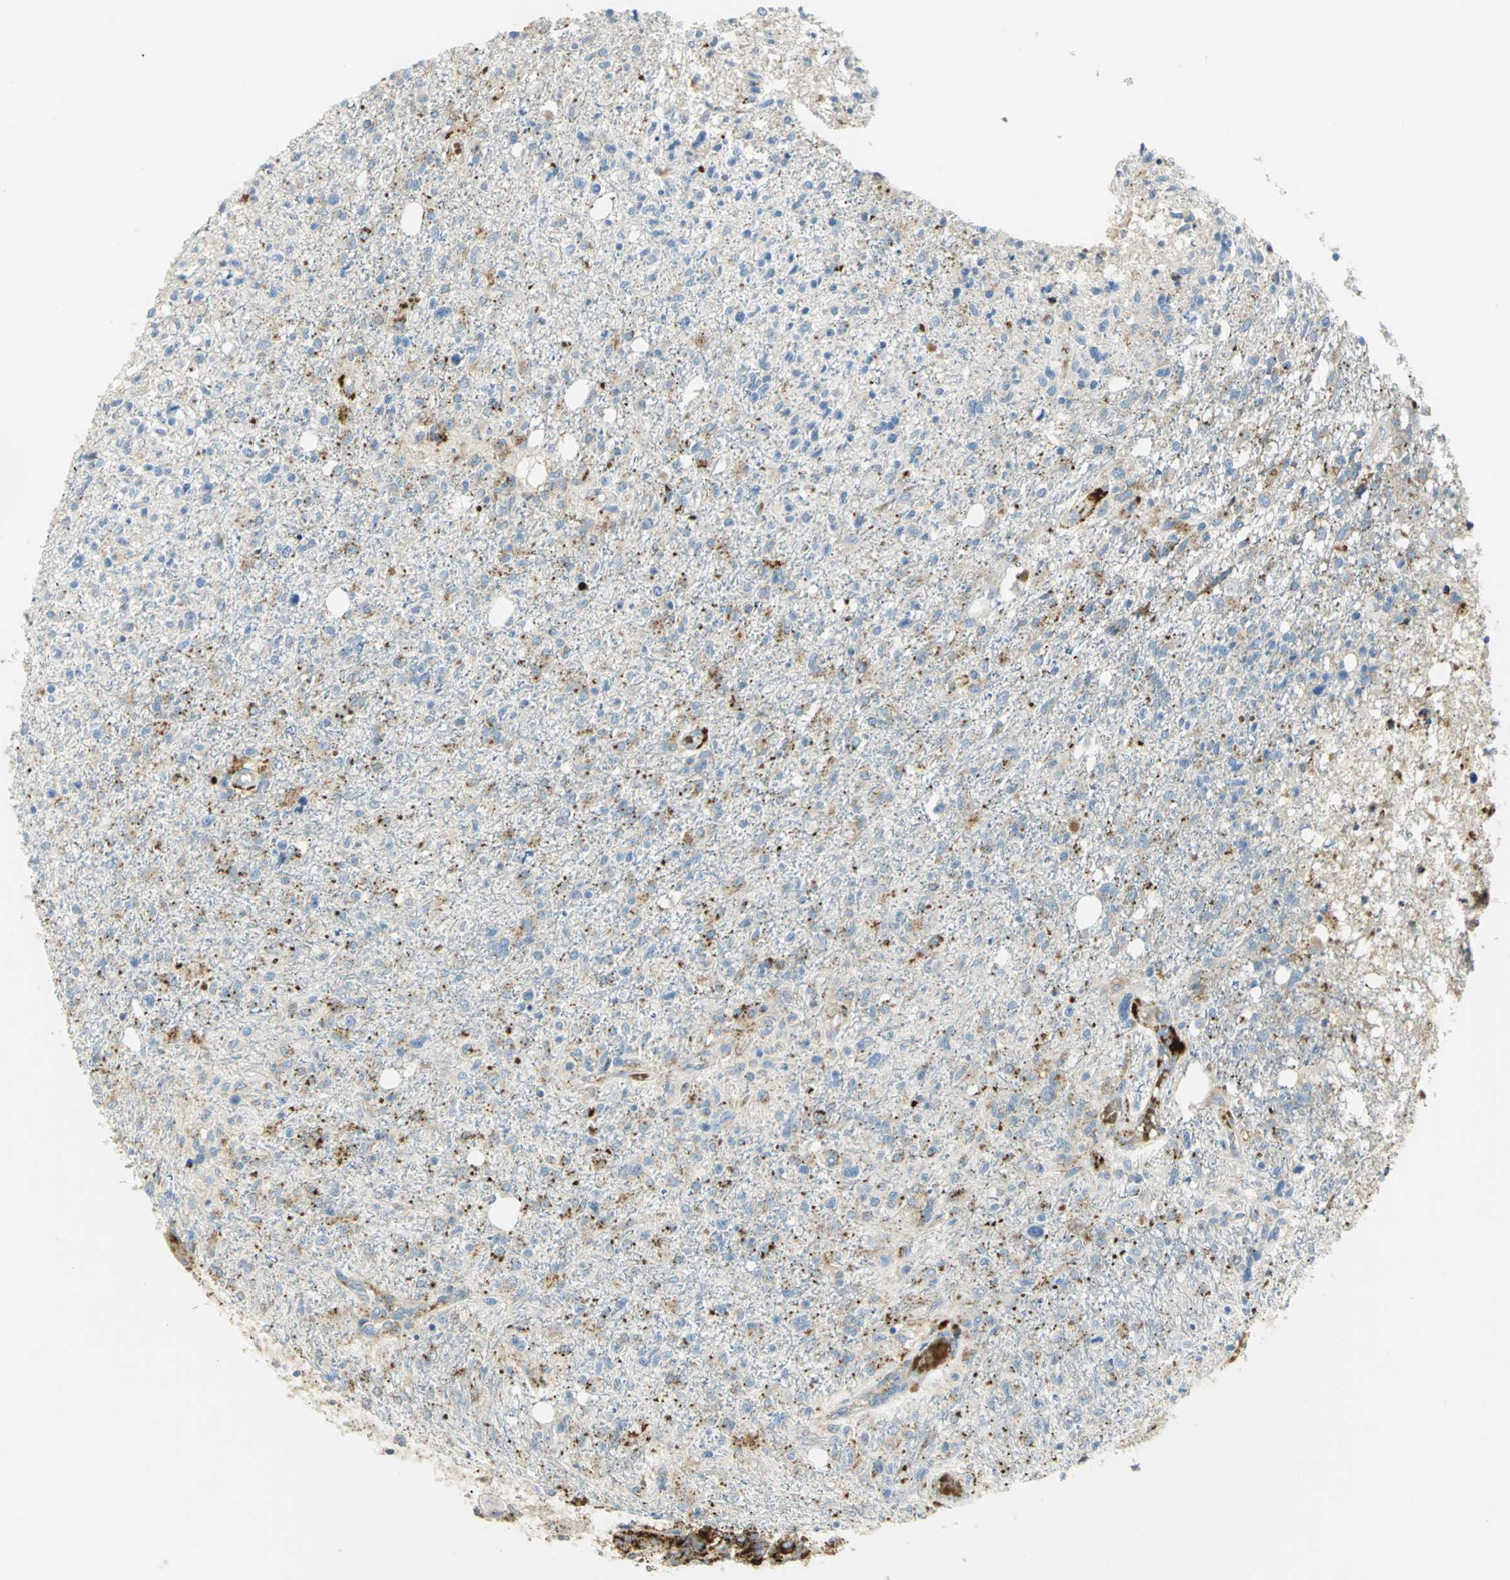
{"staining": {"intensity": "weak", "quantity": "25%-75%", "location": "cytoplasmic/membranous"}, "tissue": "glioma", "cell_type": "Tumor cells", "image_type": "cancer", "snomed": [{"axis": "morphology", "description": "Glioma, malignant, High grade"}, {"axis": "topography", "description": "Cerebral cortex"}], "caption": "This image displays immunohistochemistry staining of malignant glioma (high-grade), with low weak cytoplasmic/membranous expression in approximately 25%-75% of tumor cells.", "gene": "ARSA", "patient": {"sex": "male", "age": 76}}